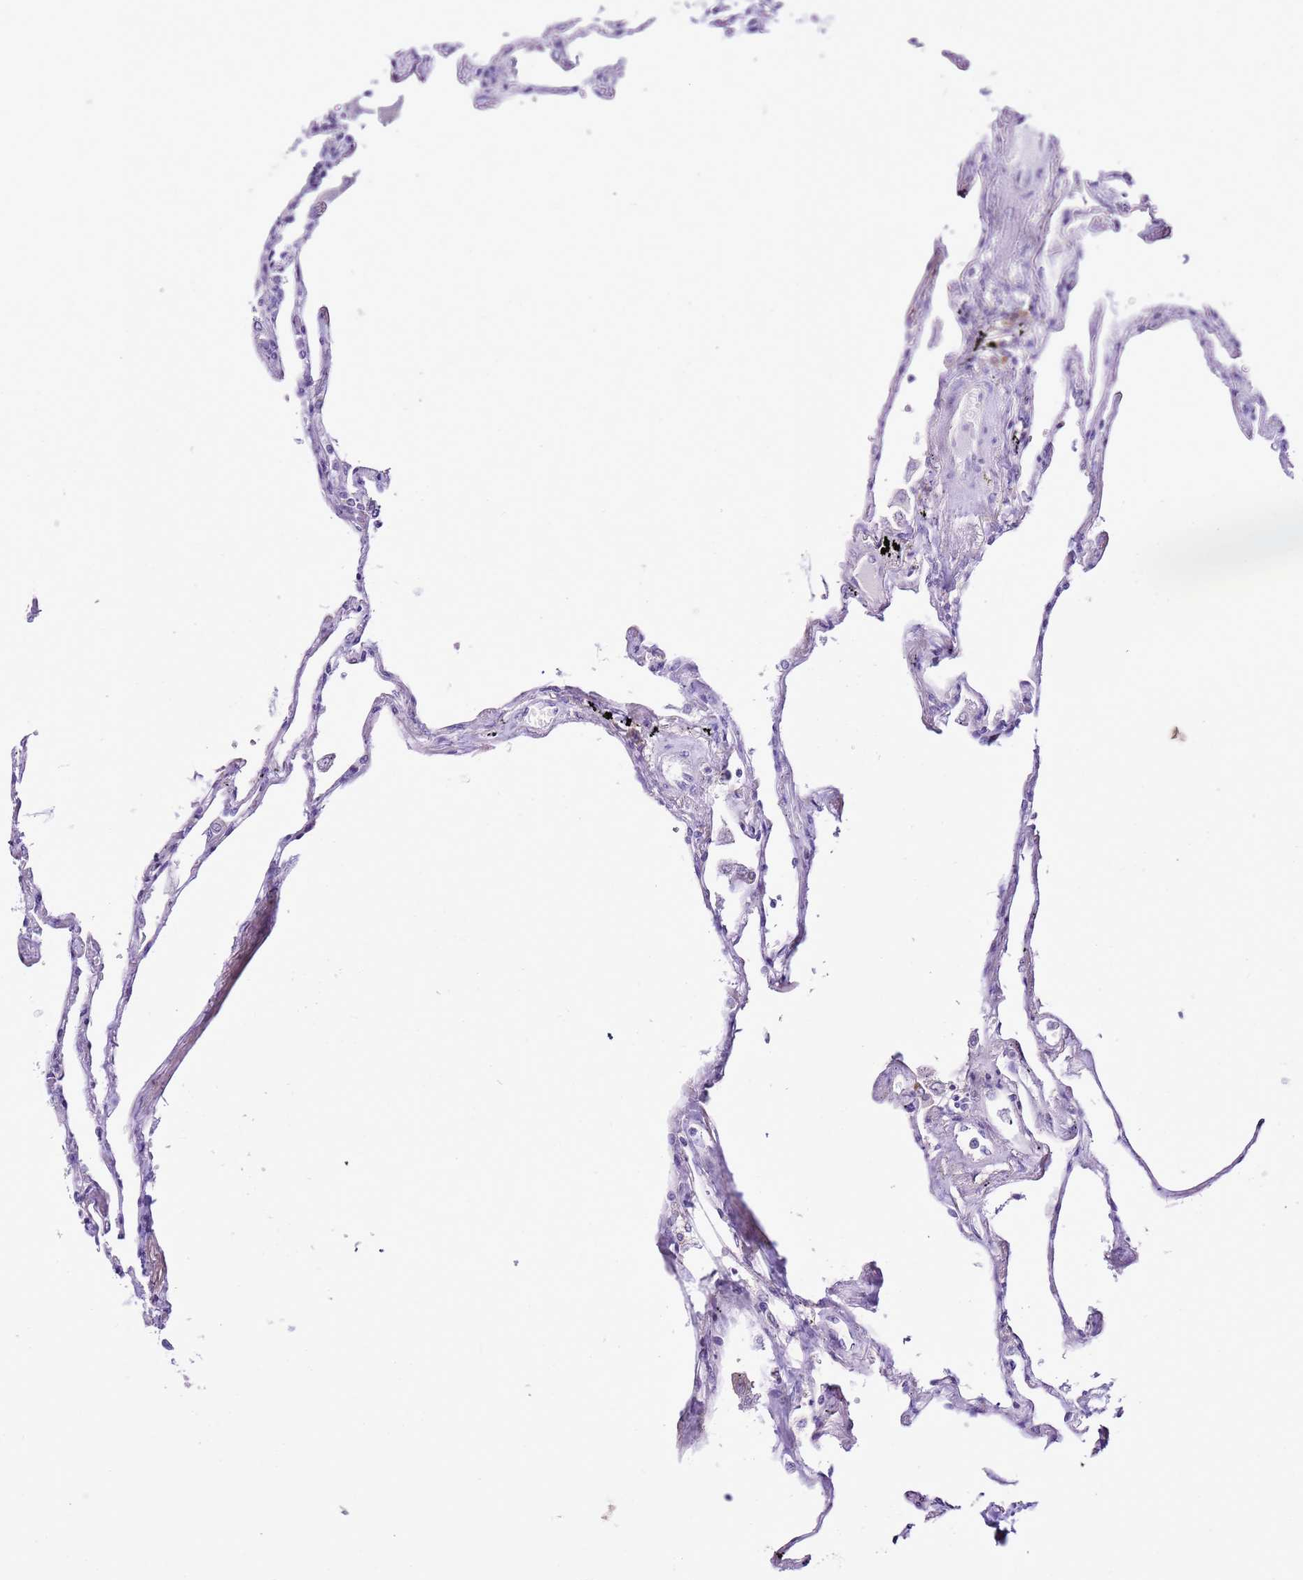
{"staining": {"intensity": "negative", "quantity": "none", "location": "none"}, "tissue": "lung", "cell_type": "Alveolar cells", "image_type": "normal", "snomed": [{"axis": "morphology", "description": "Normal tissue, NOS"}, {"axis": "topography", "description": "Lung"}], "caption": "Immunohistochemistry histopathology image of unremarkable lung: human lung stained with DAB demonstrates no significant protein positivity in alveolar cells.", "gene": "MRPL36", "patient": {"sex": "female", "age": 67}}